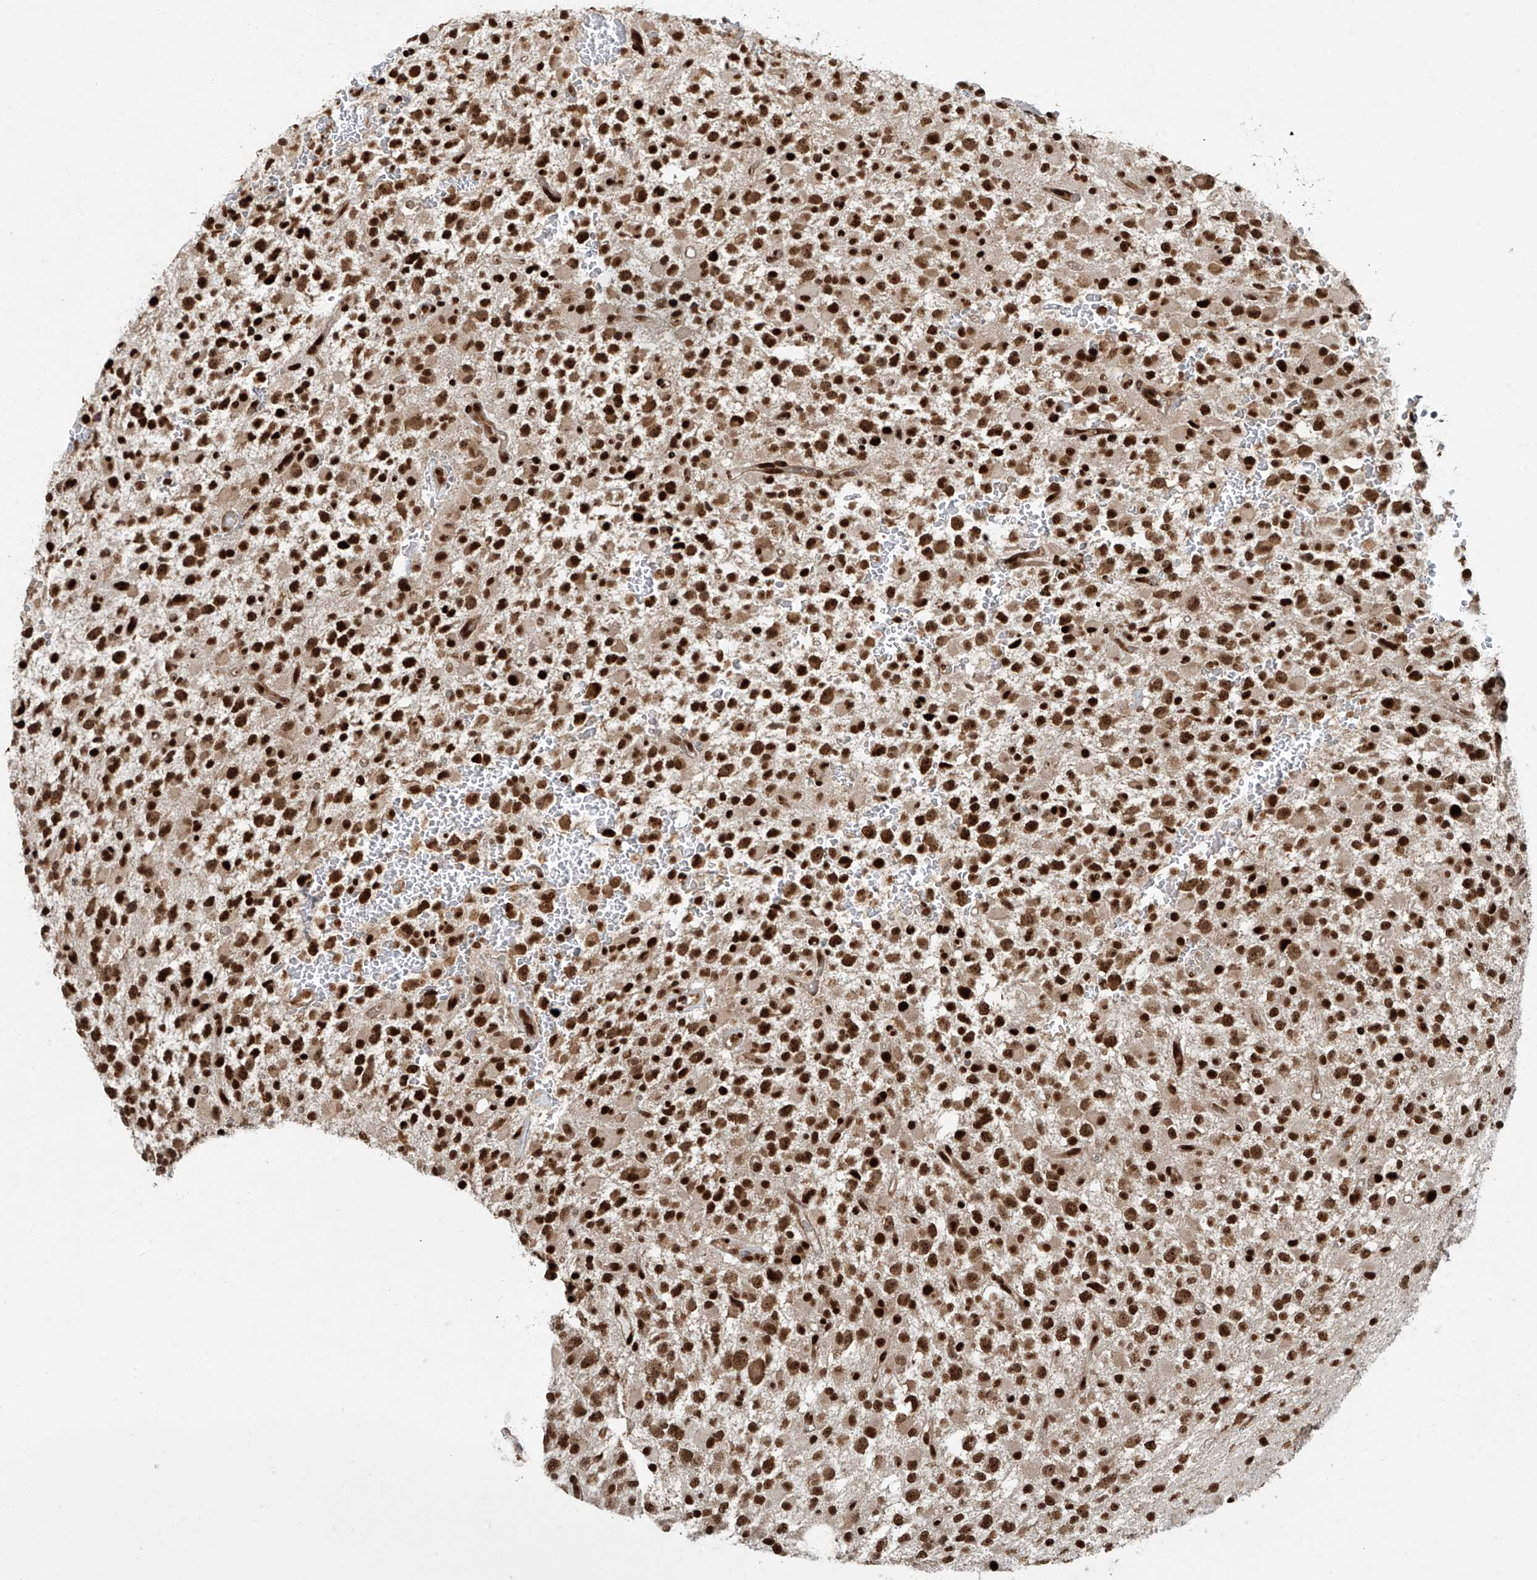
{"staining": {"intensity": "strong", "quantity": ">75%", "location": "nuclear"}, "tissue": "glioma", "cell_type": "Tumor cells", "image_type": "cancer", "snomed": [{"axis": "morphology", "description": "Glioma, malignant, High grade"}, {"axis": "topography", "description": "Brain"}], "caption": "Immunohistochemistry (DAB) staining of high-grade glioma (malignant) reveals strong nuclear protein staining in approximately >75% of tumor cells.", "gene": "FAM193B", "patient": {"sex": "male", "age": 34}}